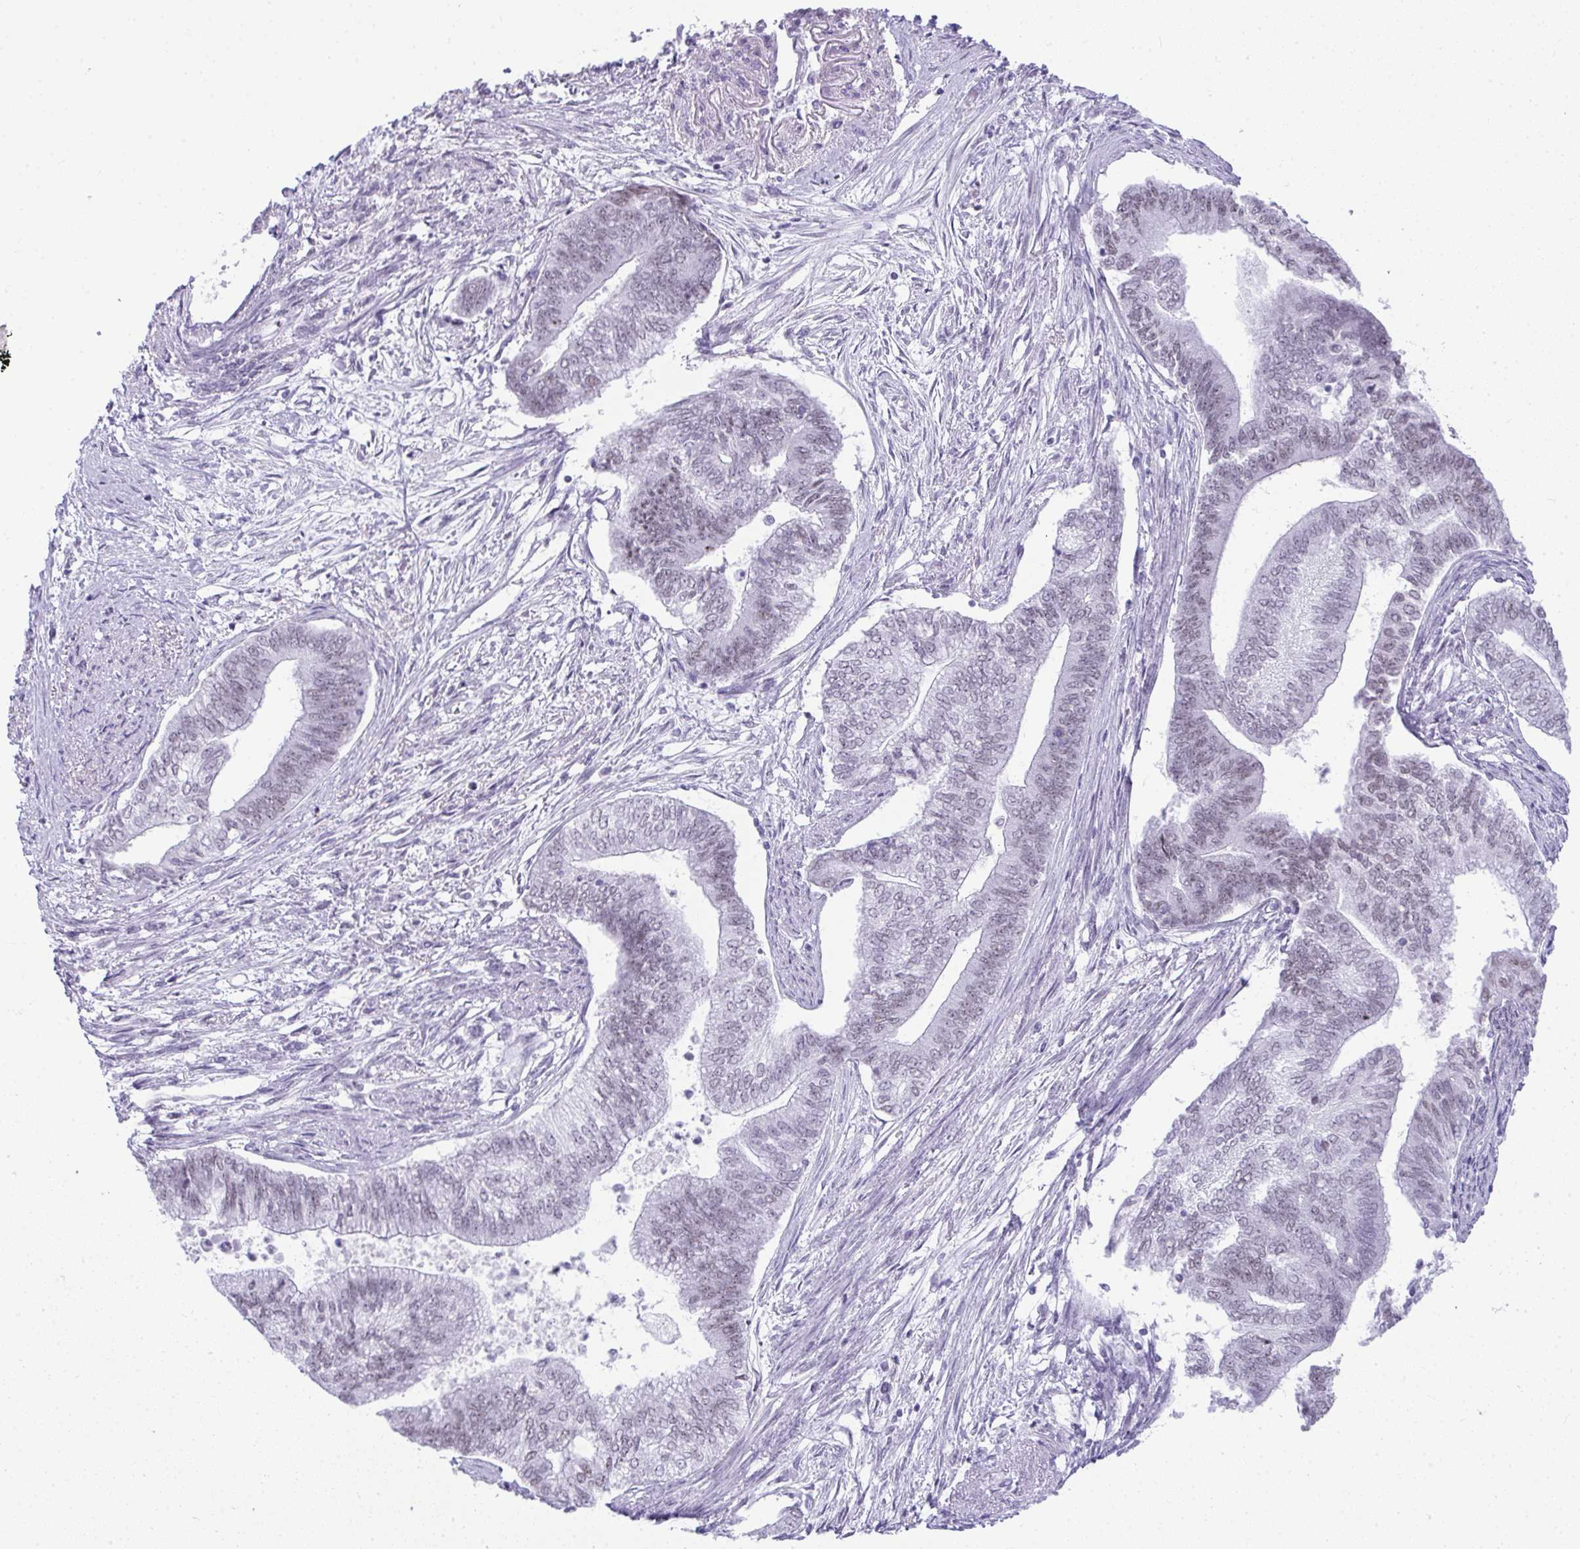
{"staining": {"intensity": "weak", "quantity": "<25%", "location": "nuclear"}, "tissue": "endometrial cancer", "cell_type": "Tumor cells", "image_type": "cancer", "snomed": [{"axis": "morphology", "description": "Adenocarcinoma, NOS"}, {"axis": "topography", "description": "Endometrium"}], "caption": "Protein analysis of endometrial cancer (adenocarcinoma) displays no significant expression in tumor cells. (DAB (3,3'-diaminobenzidine) IHC, high magnification).", "gene": "PLA2G1B", "patient": {"sex": "female", "age": 65}}